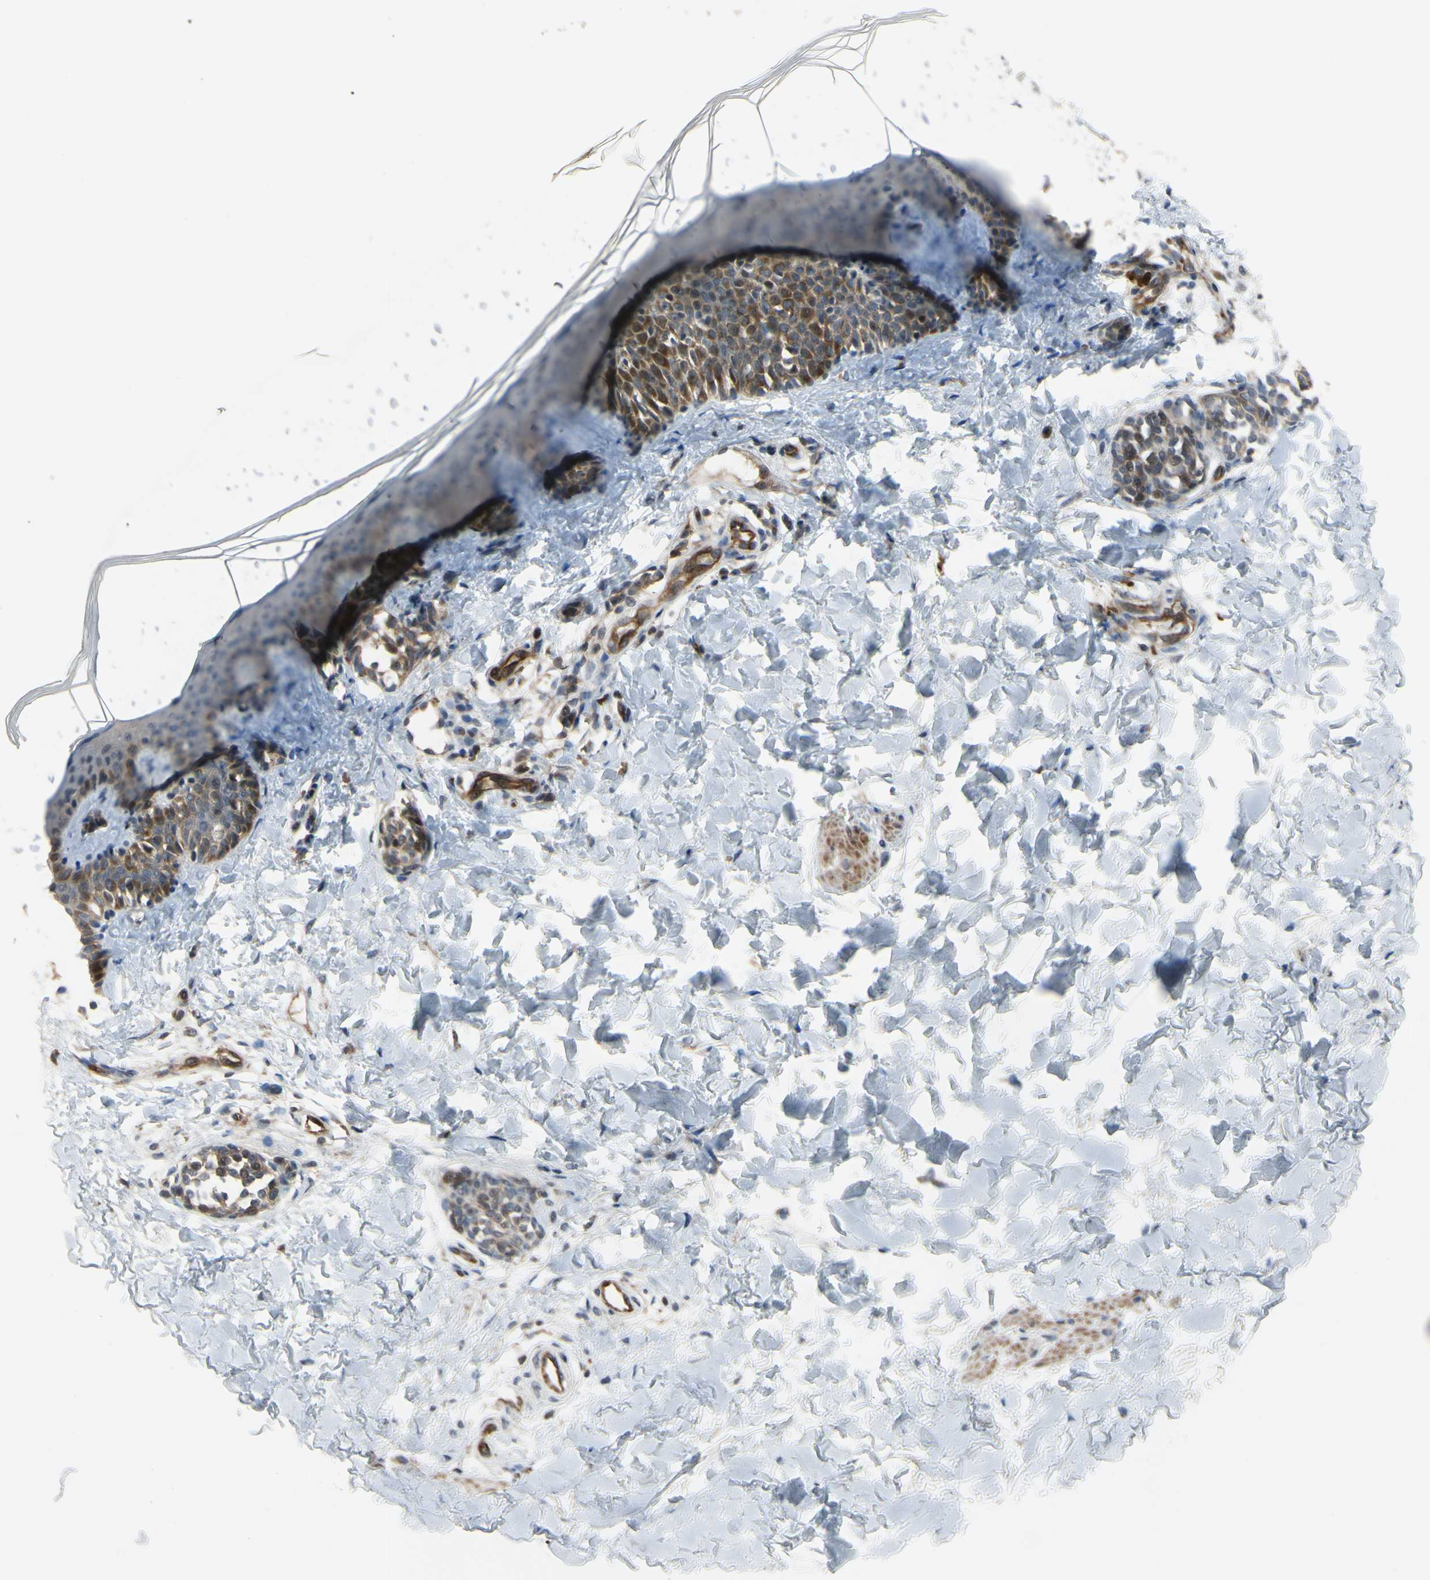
{"staining": {"intensity": "moderate", "quantity": "25%-75%", "location": "cytoplasmic/membranous"}, "tissue": "skin", "cell_type": "Fibroblasts", "image_type": "normal", "snomed": [{"axis": "morphology", "description": "Normal tissue, NOS"}, {"axis": "topography", "description": "Skin"}], "caption": "DAB immunohistochemical staining of normal skin demonstrates moderate cytoplasmic/membranous protein staining in approximately 25%-75% of fibroblasts. The staining was performed using DAB (3,3'-diaminobenzidine), with brown indicating positive protein expression. Nuclei are stained blue with hematoxylin.", "gene": "COMMD9", "patient": {"sex": "male", "age": 16}}